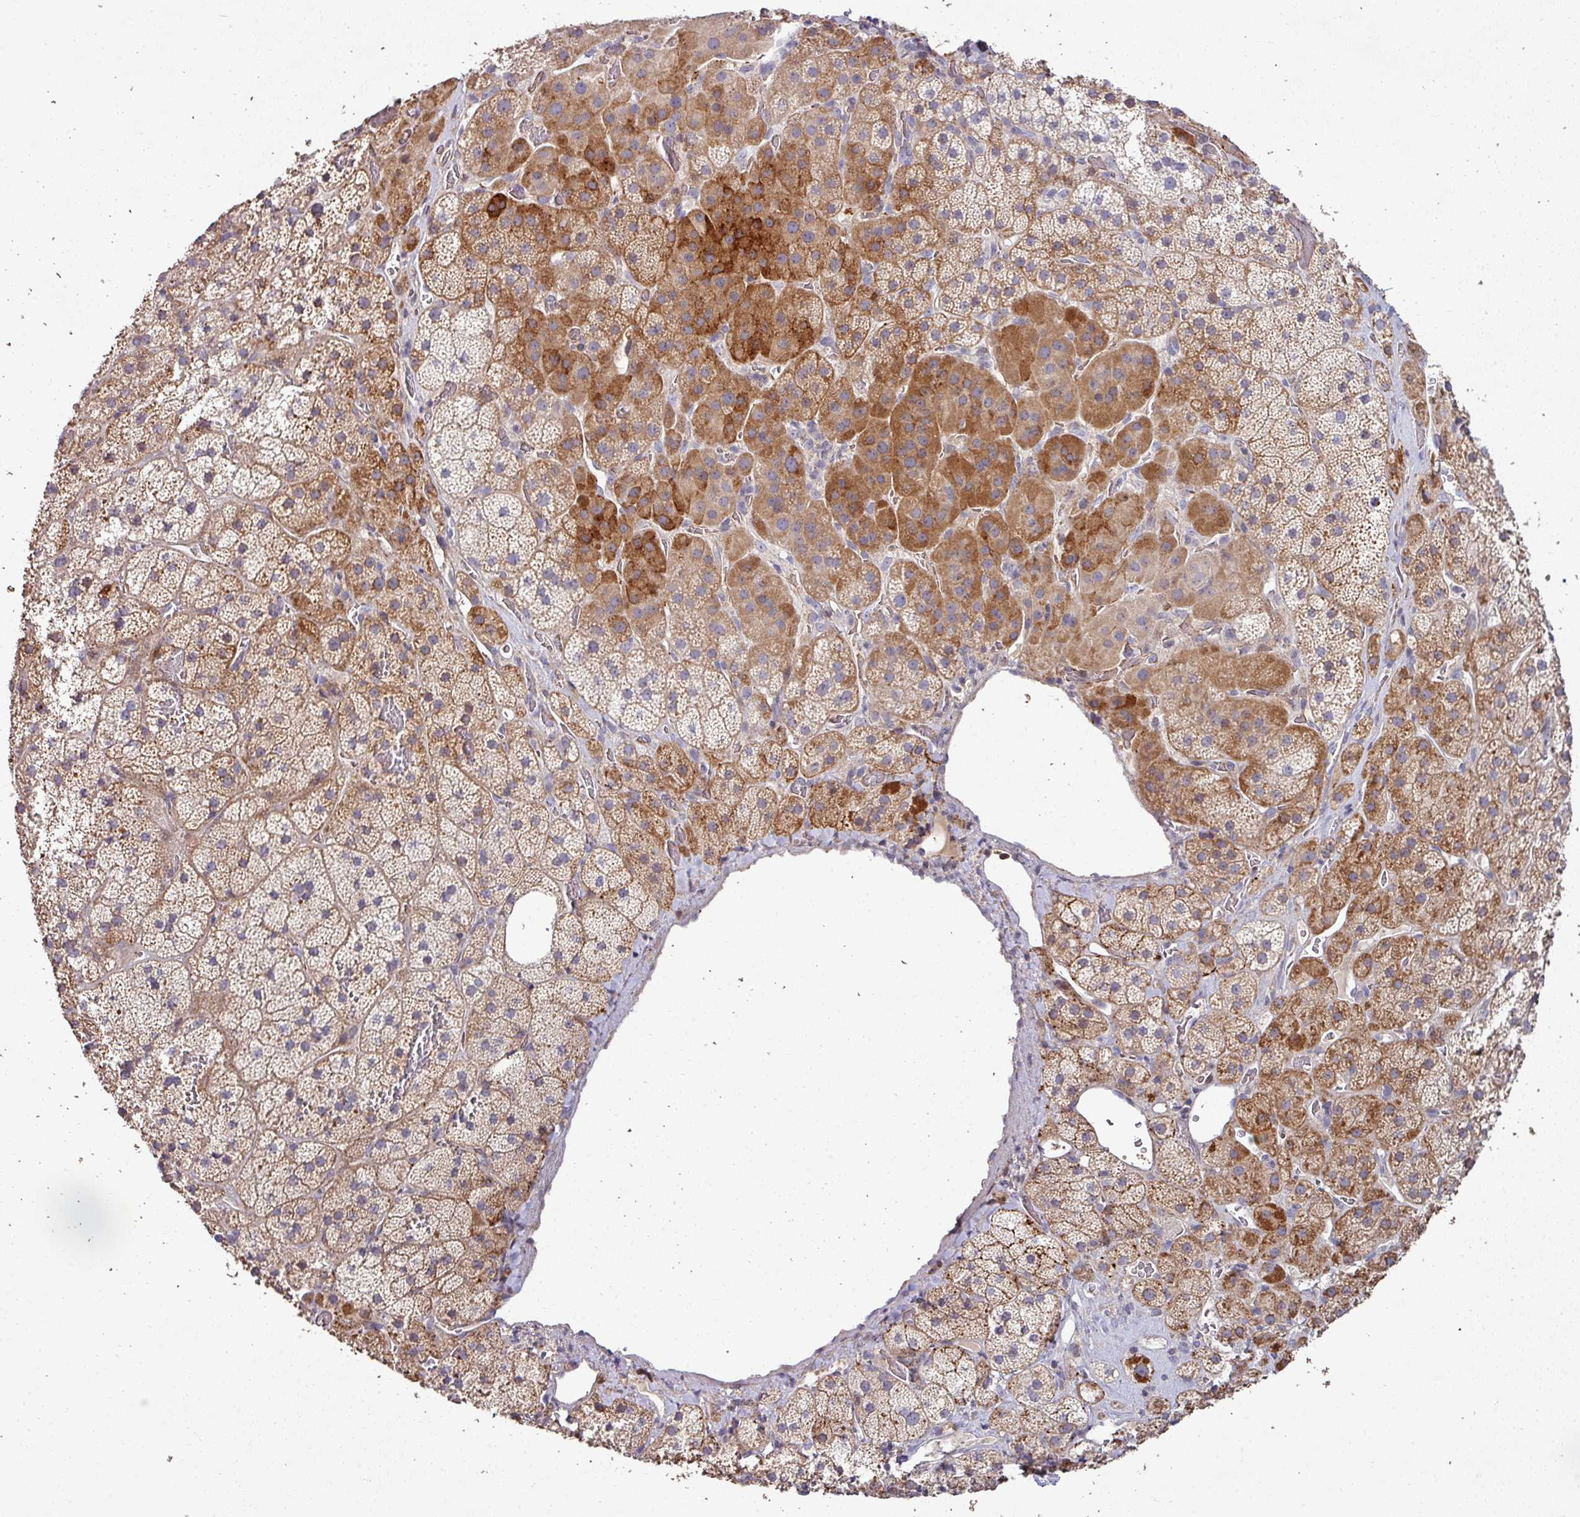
{"staining": {"intensity": "strong", "quantity": ">75%", "location": "cytoplasmic/membranous"}, "tissue": "adrenal gland", "cell_type": "Glandular cells", "image_type": "normal", "snomed": [{"axis": "morphology", "description": "Normal tissue, NOS"}, {"axis": "topography", "description": "Adrenal gland"}], "caption": "This histopathology image reveals immunohistochemistry staining of normal adrenal gland, with high strong cytoplasmic/membranous positivity in about >75% of glandular cells.", "gene": "RPL23A", "patient": {"sex": "male", "age": 57}}